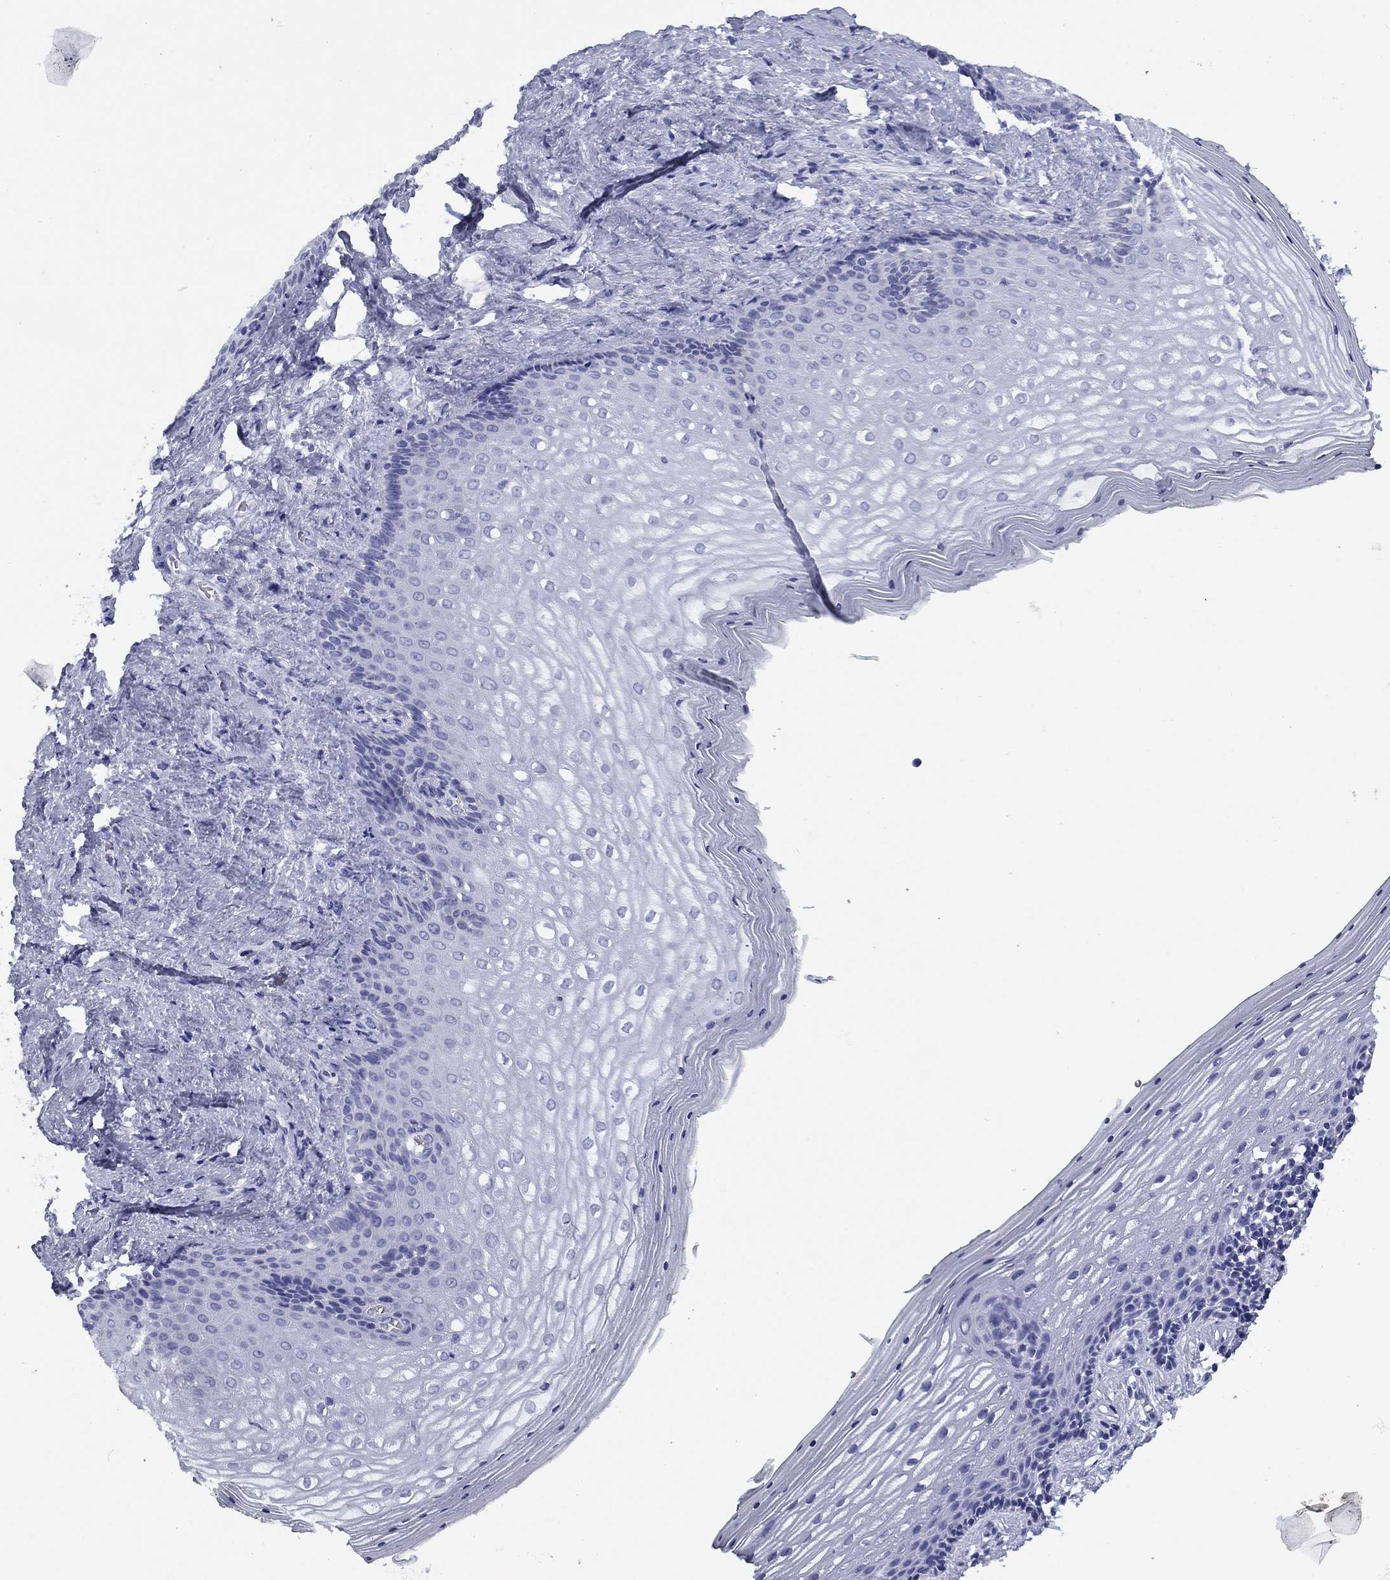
{"staining": {"intensity": "negative", "quantity": "none", "location": "none"}, "tissue": "vagina", "cell_type": "Squamous epithelial cells", "image_type": "normal", "snomed": [{"axis": "morphology", "description": "Normal tissue, NOS"}, {"axis": "topography", "description": "Vagina"}], "caption": "IHC image of unremarkable vagina stained for a protein (brown), which exhibits no expression in squamous epithelial cells. (DAB immunohistochemistry (IHC) with hematoxylin counter stain).", "gene": "NPPA", "patient": {"sex": "female", "age": 42}}